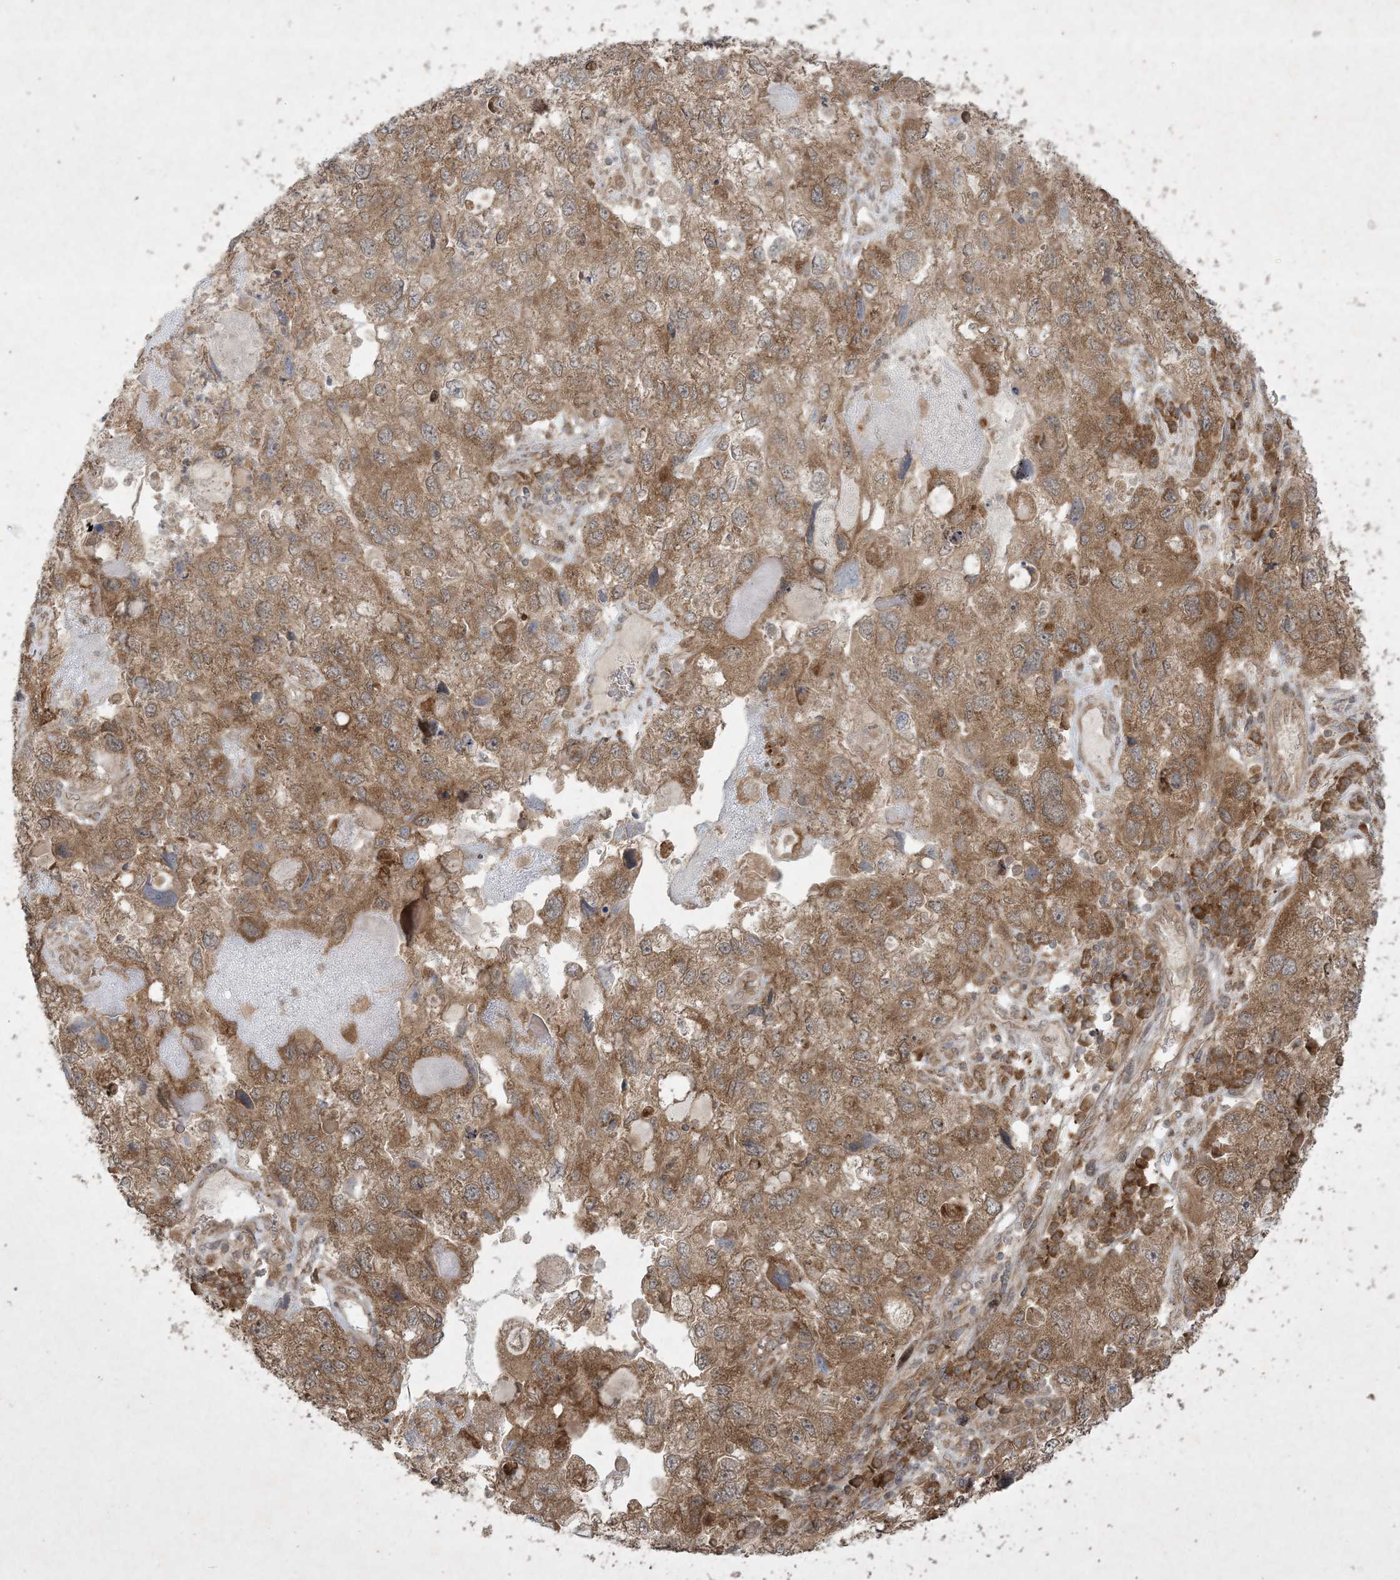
{"staining": {"intensity": "moderate", "quantity": ">75%", "location": "cytoplasmic/membranous"}, "tissue": "endometrial cancer", "cell_type": "Tumor cells", "image_type": "cancer", "snomed": [{"axis": "morphology", "description": "Adenocarcinoma, NOS"}, {"axis": "topography", "description": "Endometrium"}], "caption": "Immunohistochemistry (IHC) staining of adenocarcinoma (endometrial), which demonstrates medium levels of moderate cytoplasmic/membranous positivity in about >75% of tumor cells indicating moderate cytoplasmic/membranous protein staining. The staining was performed using DAB (3,3'-diaminobenzidine) (brown) for protein detection and nuclei were counterstained in hematoxylin (blue).", "gene": "NRBP2", "patient": {"sex": "female", "age": 49}}